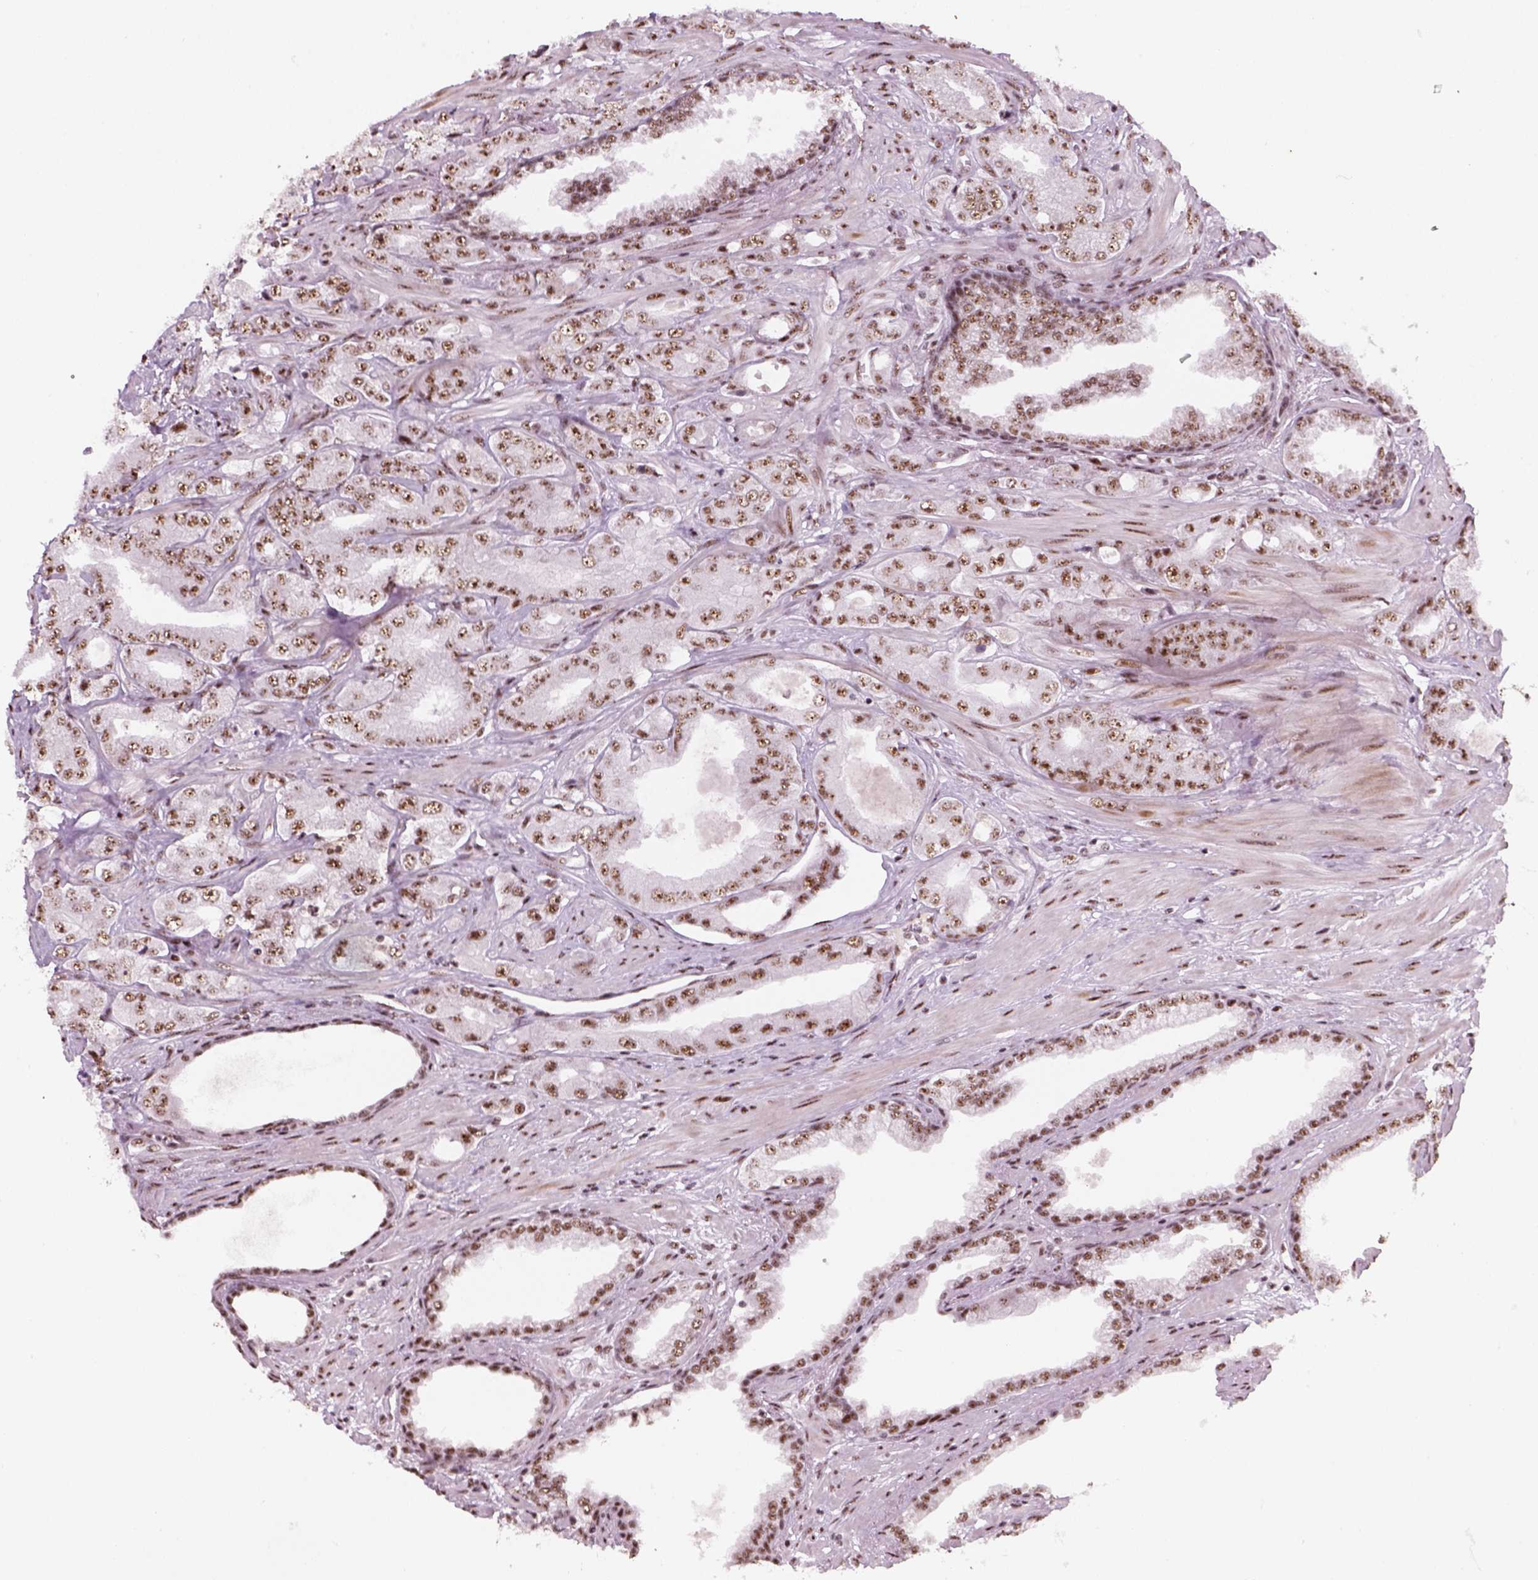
{"staining": {"intensity": "moderate", "quantity": ">75%", "location": "nuclear"}, "tissue": "prostate cancer", "cell_type": "Tumor cells", "image_type": "cancer", "snomed": [{"axis": "morphology", "description": "Adenocarcinoma, Low grade"}, {"axis": "topography", "description": "Prostate"}], "caption": "Immunohistochemistry micrograph of human low-grade adenocarcinoma (prostate) stained for a protein (brown), which reveals medium levels of moderate nuclear positivity in about >75% of tumor cells.", "gene": "GTF2F1", "patient": {"sex": "male", "age": 60}}